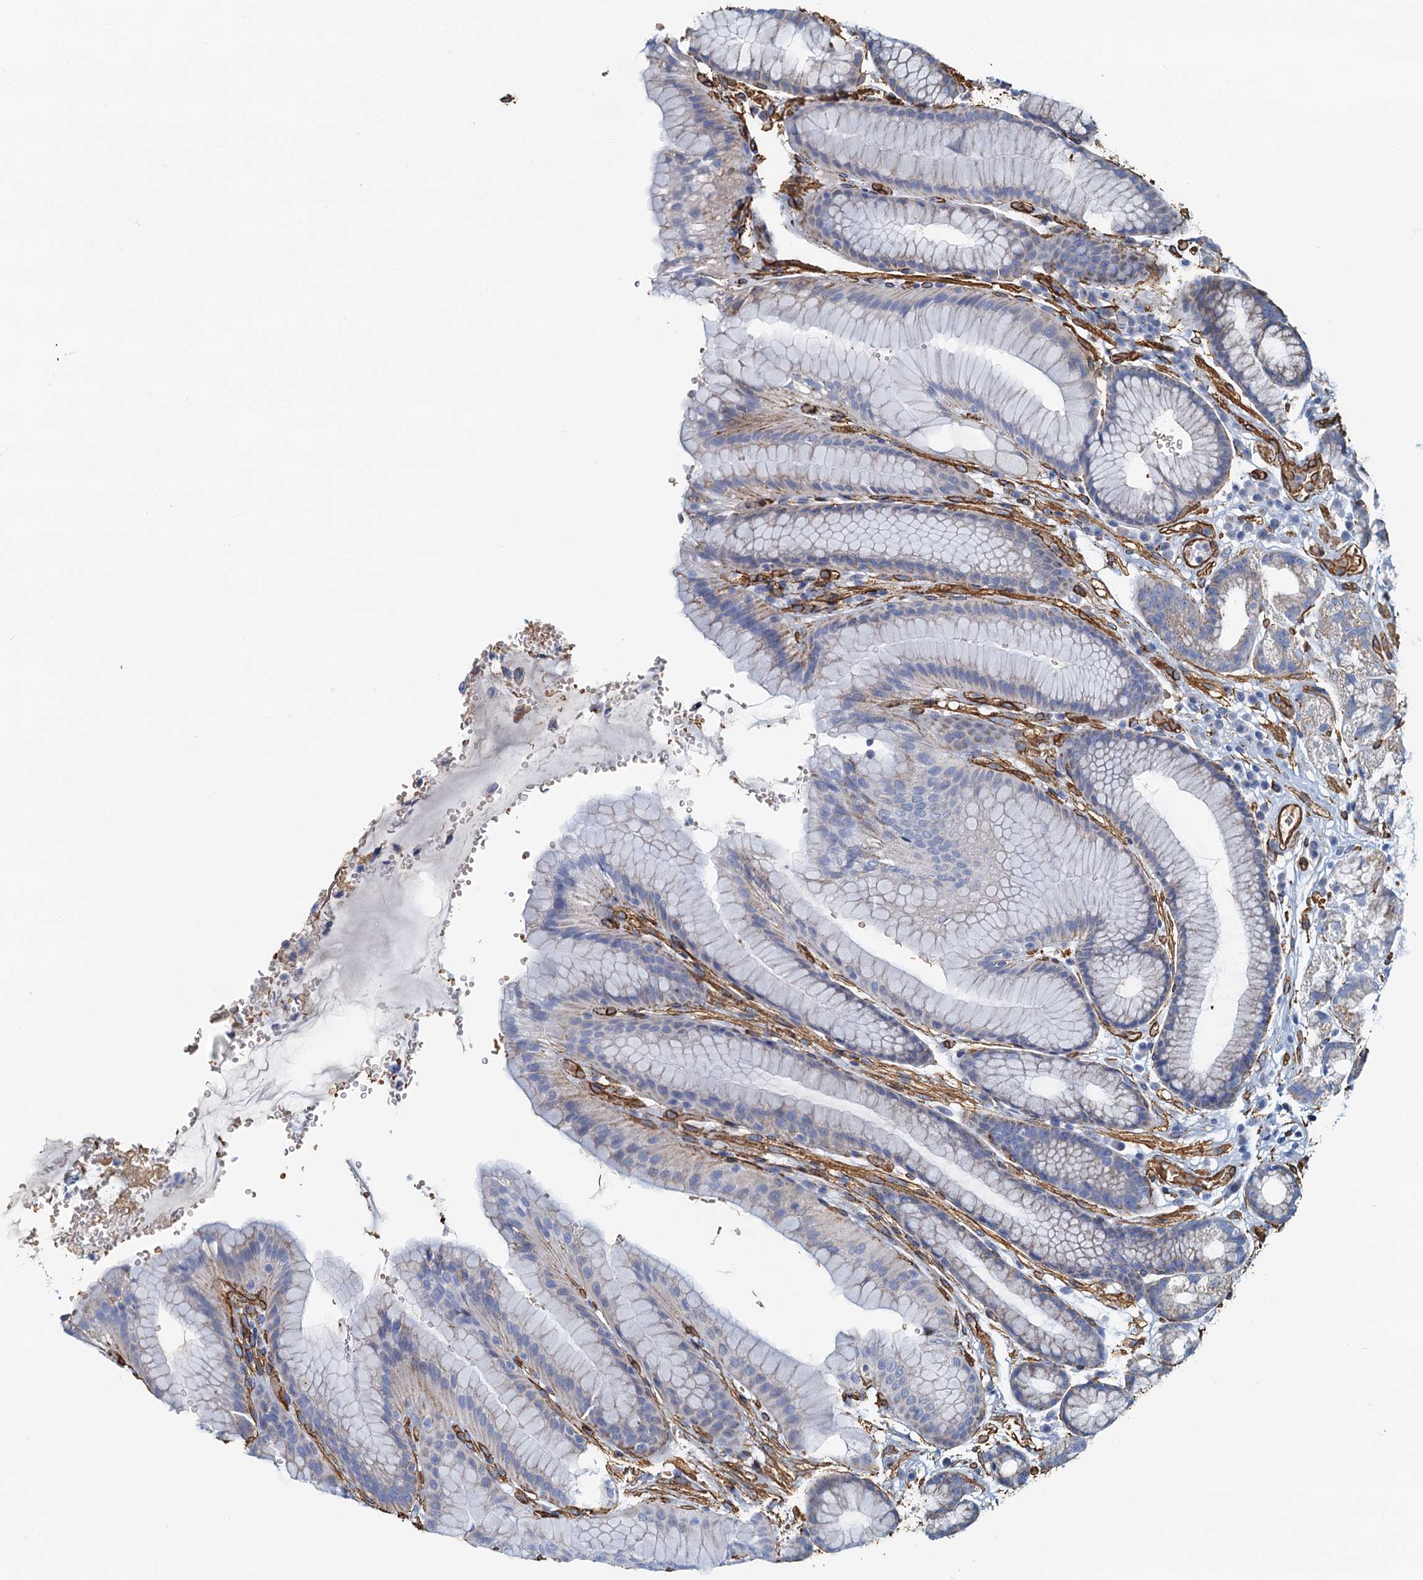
{"staining": {"intensity": "moderate", "quantity": "25%-75%", "location": "cytoplasmic/membranous"}, "tissue": "stomach", "cell_type": "Glandular cells", "image_type": "normal", "snomed": [{"axis": "morphology", "description": "Normal tissue, NOS"}, {"axis": "morphology", "description": "Adenocarcinoma, NOS"}, {"axis": "topography", "description": "Stomach"}], "caption": "A micrograph showing moderate cytoplasmic/membranous positivity in about 25%-75% of glandular cells in unremarkable stomach, as visualized by brown immunohistochemical staining.", "gene": "DGKG", "patient": {"sex": "male", "age": 57}}